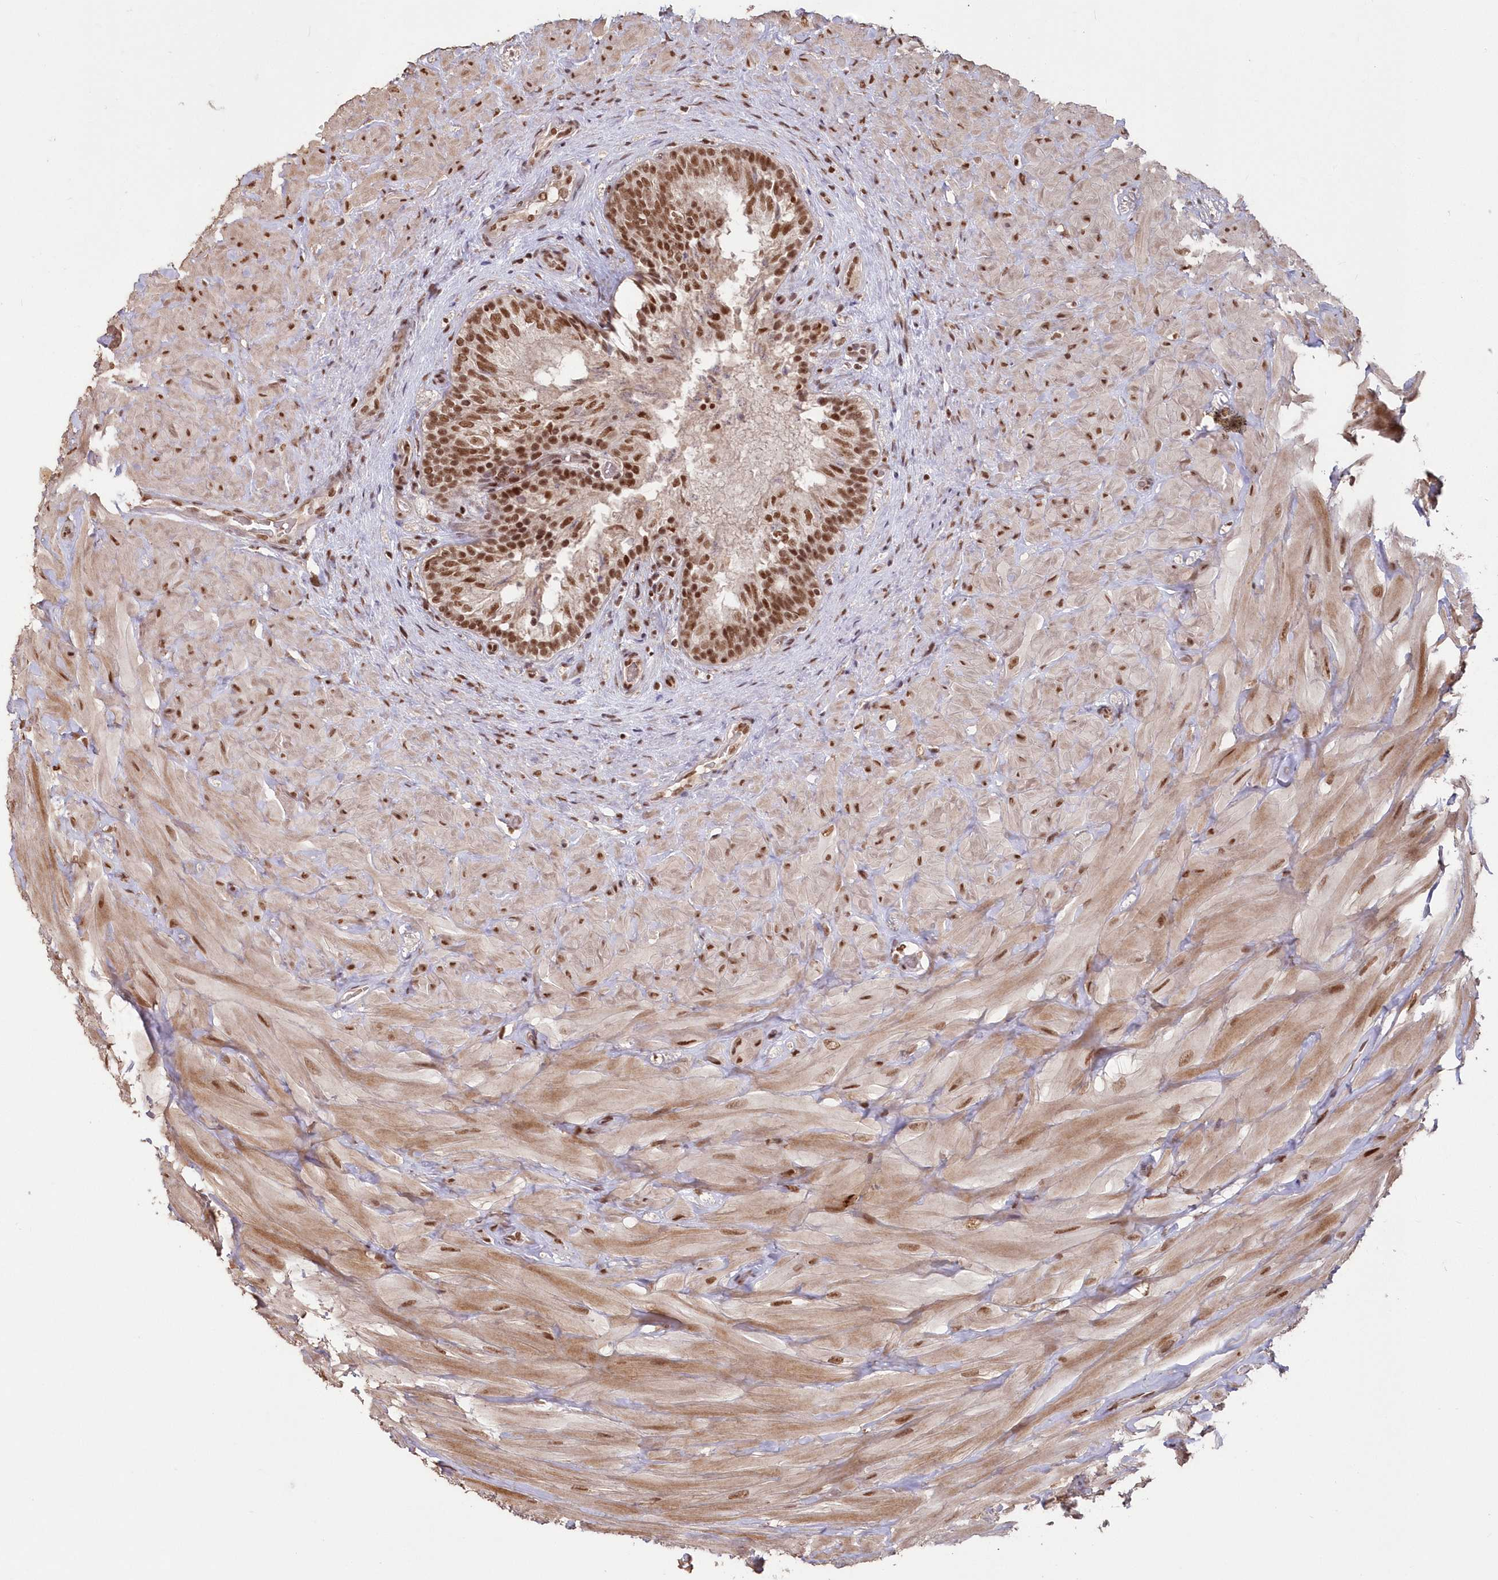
{"staining": {"intensity": "moderate", "quantity": ">75%", "location": "nuclear"}, "tissue": "epididymis", "cell_type": "Glandular cells", "image_type": "normal", "snomed": [{"axis": "morphology", "description": "Normal tissue, NOS"}, {"axis": "topography", "description": "Soft tissue"}, {"axis": "topography", "description": "Epididymis"}], "caption": "Moderate nuclear expression for a protein is appreciated in approximately >75% of glandular cells of benign epididymis using immunohistochemistry.", "gene": "PDS5A", "patient": {"sex": "male", "age": 26}}